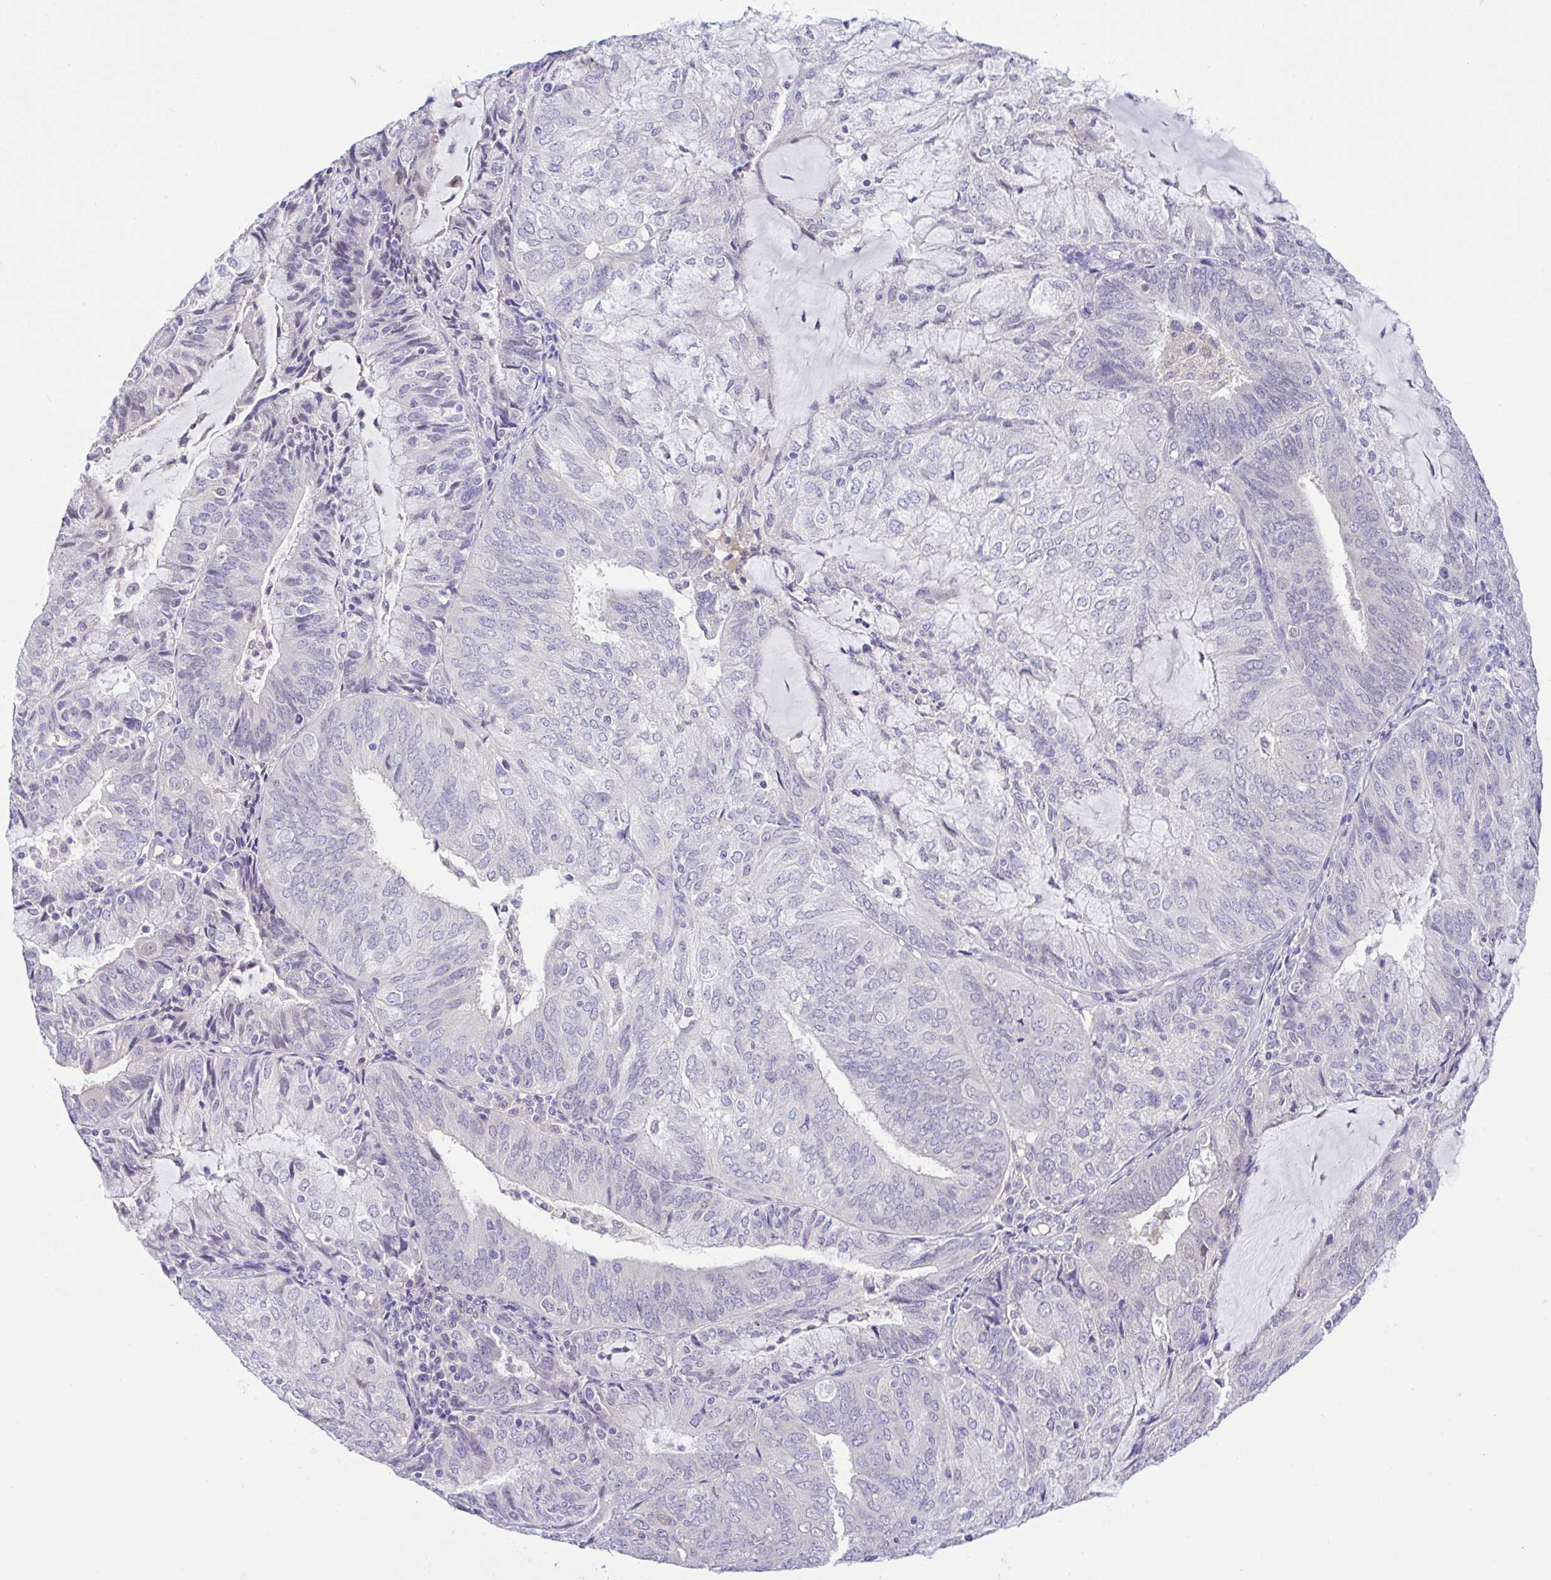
{"staining": {"intensity": "negative", "quantity": "none", "location": "none"}, "tissue": "endometrial cancer", "cell_type": "Tumor cells", "image_type": "cancer", "snomed": [{"axis": "morphology", "description": "Adenocarcinoma, NOS"}, {"axis": "topography", "description": "Endometrium"}], "caption": "Human adenocarcinoma (endometrial) stained for a protein using immunohistochemistry (IHC) shows no positivity in tumor cells.", "gene": "ANO4", "patient": {"sex": "female", "age": 81}}